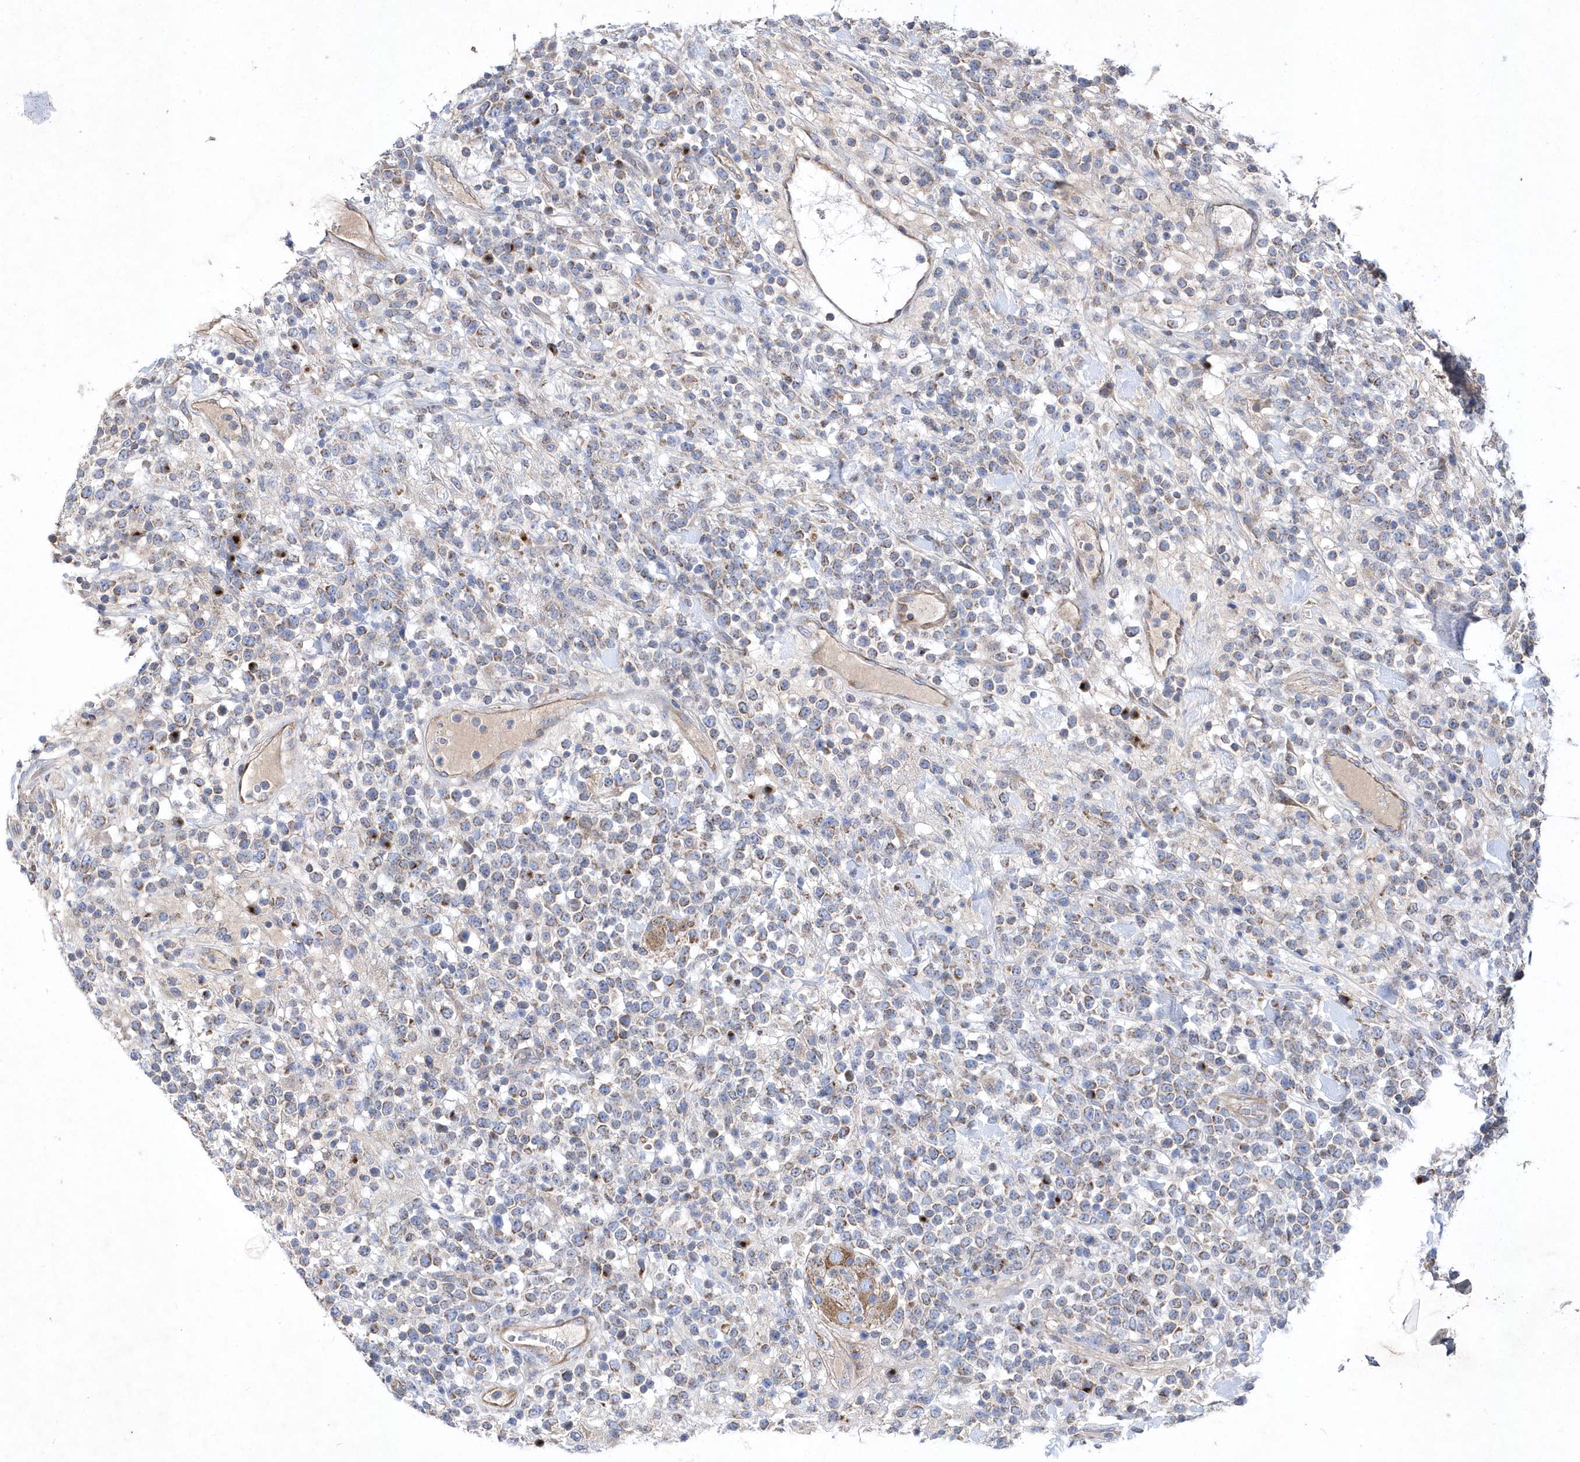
{"staining": {"intensity": "weak", "quantity": ">75%", "location": "cytoplasmic/membranous"}, "tissue": "lymphoma", "cell_type": "Tumor cells", "image_type": "cancer", "snomed": [{"axis": "morphology", "description": "Malignant lymphoma, non-Hodgkin's type, High grade"}, {"axis": "topography", "description": "Colon"}], "caption": "Immunohistochemistry of high-grade malignant lymphoma, non-Hodgkin's type reveals low levels of weak cytoplasmic/membranous positivity in about >75% of tumor cells.", "gene": "METTL8", "patient": {"sex": "female", "age": 53}}